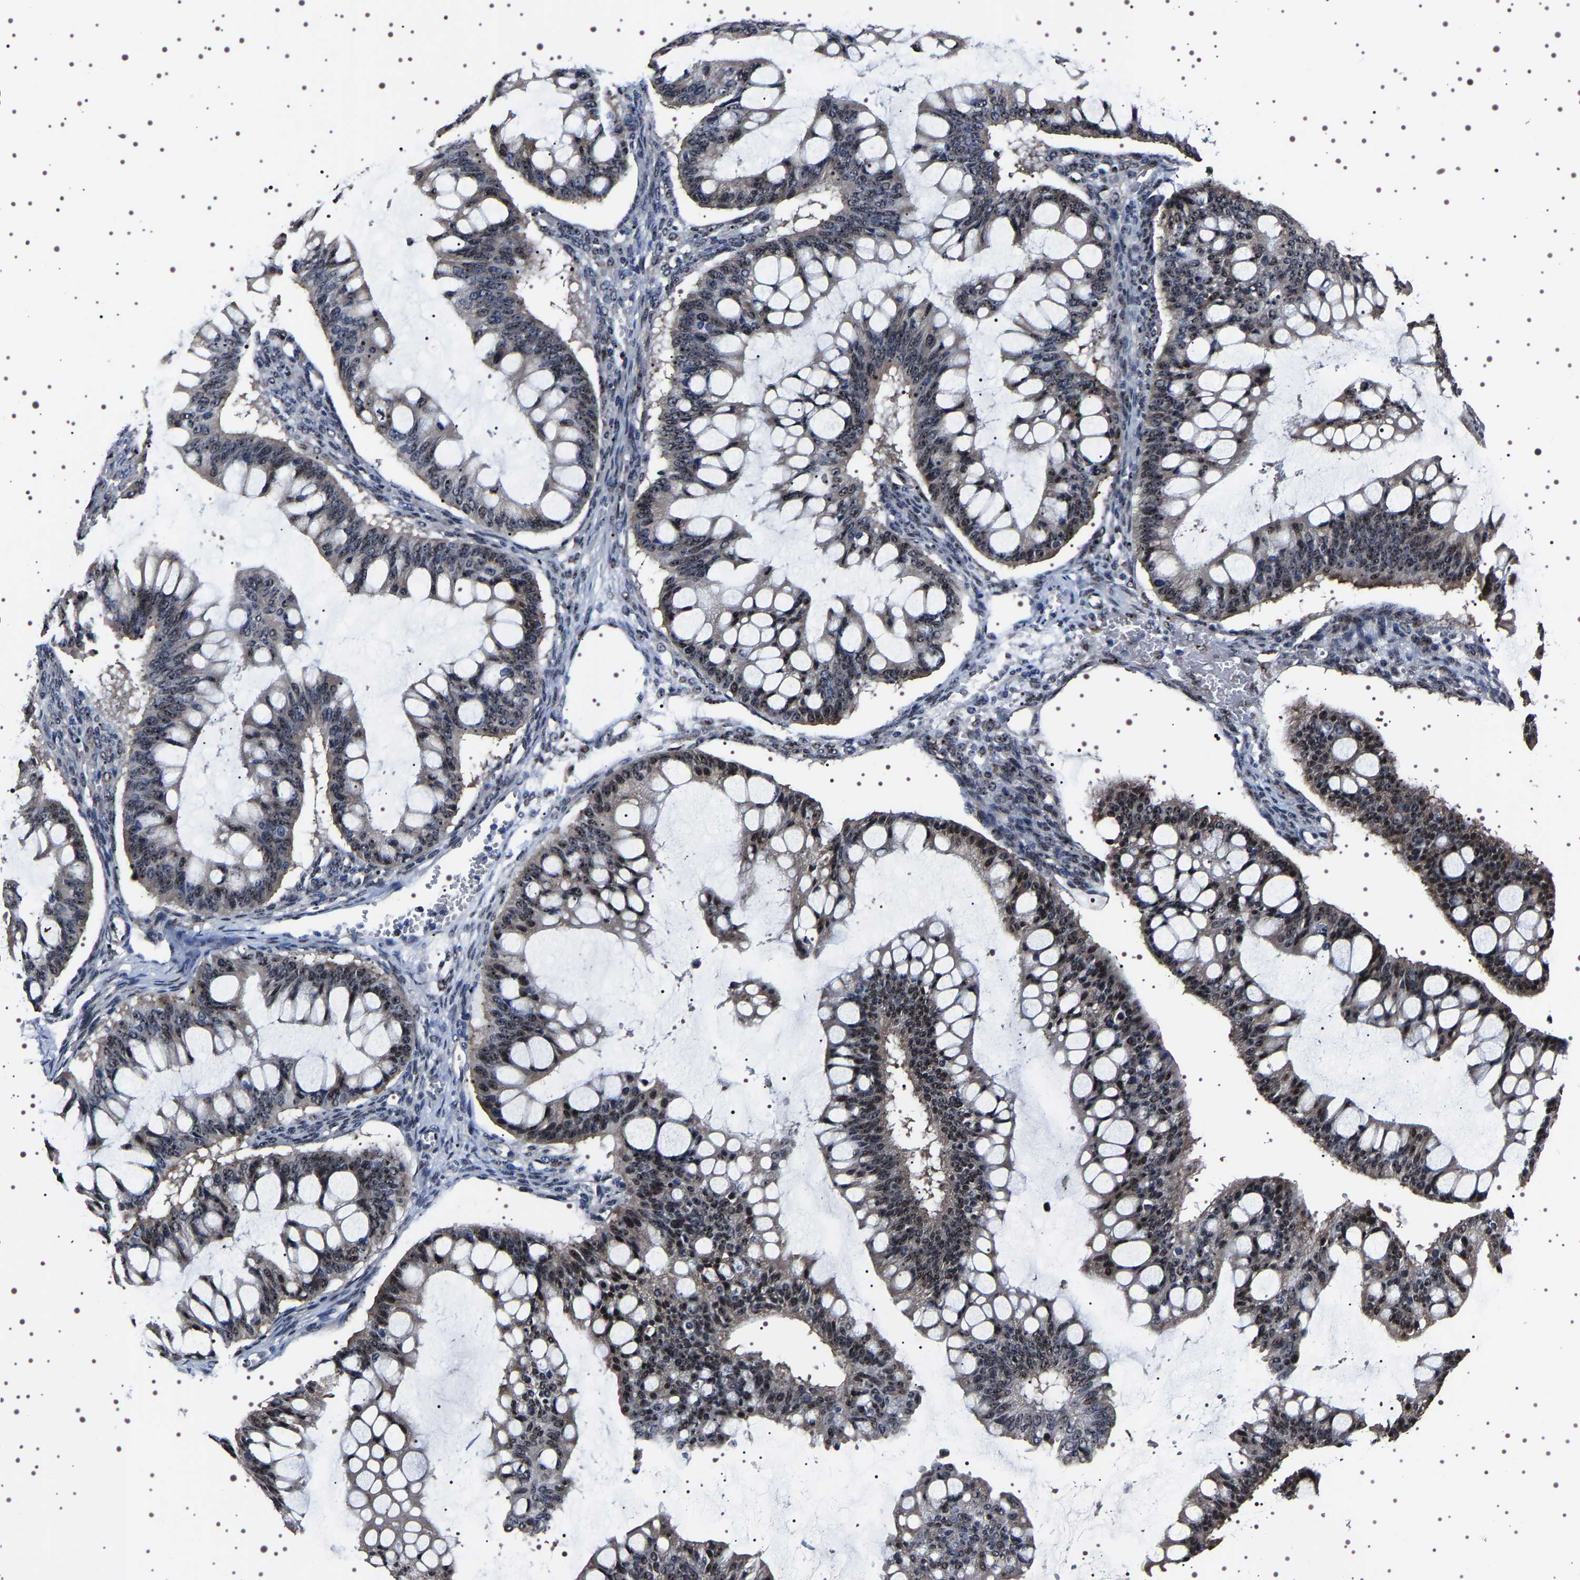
{"staining": {"intensity": "strong", "quantity": "25%-75%", "location": "nuclear"}, "tissue": "ovarian cancer", "cell_type": "Tumor cells", "image_type": "cancer", "snomed": [{"axis": "morphology", "description": "Cystadenocarcinoma, mucinous, NOS"}, {"axis": "topography", "description": "Ovary"}], "caption": "An image showing strong nuclear staining in about 25%-75% of tumor cells in ovarian mucinous cystadenocarcinoma, as visualized by brown immunohistochemical staining.", "gene": "GNL3", "patient": {"sex": "female", "age": 73}}